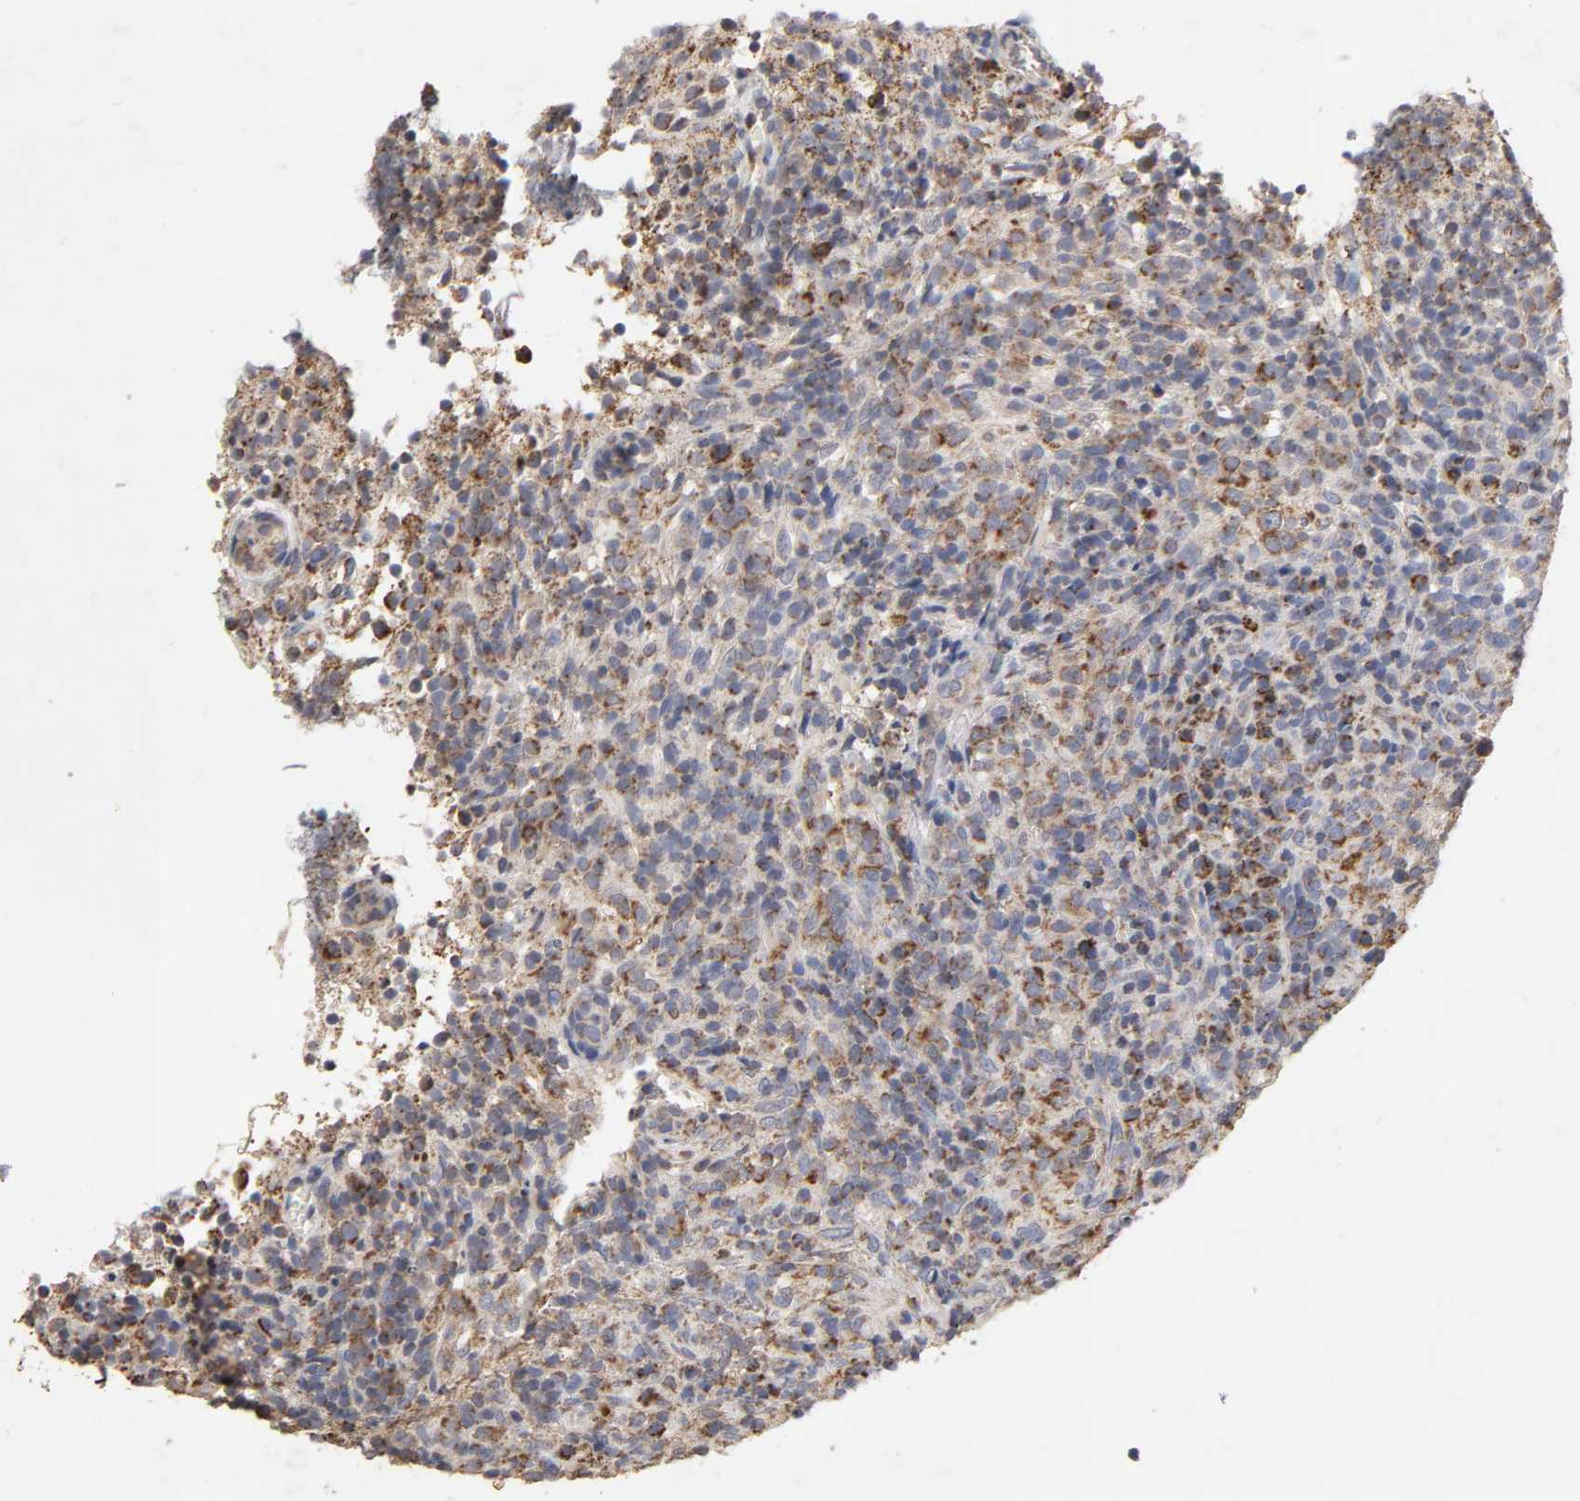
{"staining": {"intensity": "moderate", "quantity": ">75%", "location": "cytoplasmic/membranous"}, "tissue": "lymphoma", "cell_type": "Tumor cells", "image_type": "cancer", "snomed": [{"axis": "morphology", "description": "Malignant lymphoma, non-Hodgkin's type, High grade"}, {"axis": "topography", "description": "Lymph node"}], "caption": "Immunohistochemical staining of lymphoma demonstrates medium levels of moderate cytoplasmic/membranous staining in about >75% of tumor cells.", "gene": "CYCS", "patient": {"sex": "female", "age": 76}}